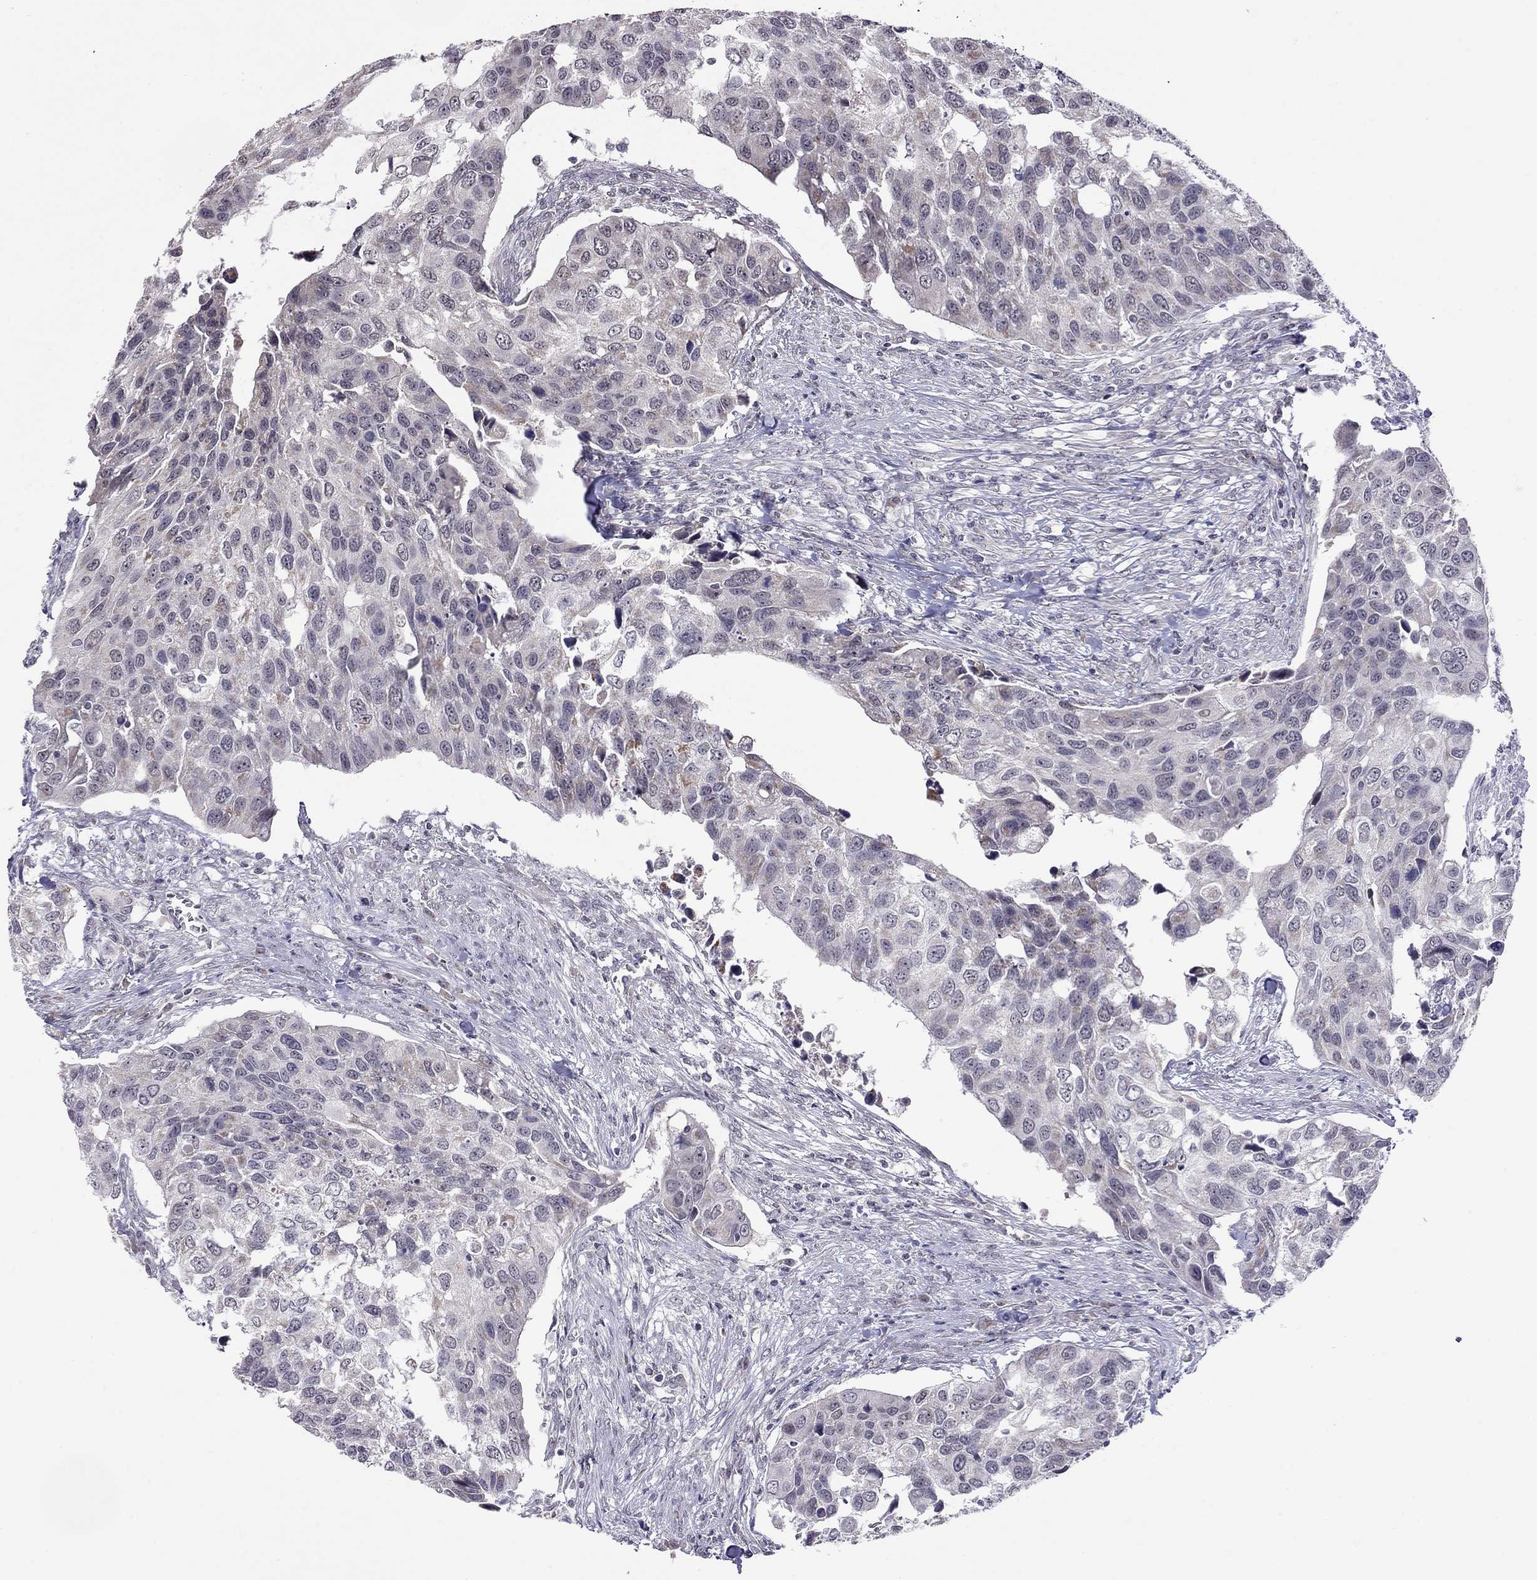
{"staining": {"intensity": "weak", "quantity": "<25%", "location": "cytoplasmic/membranous"}, "tissue": "urothelial cancer", "cell_type": "Tumor cells", "image_type": "cancer", "snomed": [{"axis": "morphology", "description": "Urothelial carcinoma, High grade"}, {"axis": "topography", "description": "Urinary bladder"}], "caption": "A micrograph of human high-grade urothelial carcinoma is negative for staining in tumor cells. Brightfield microscopy of immunohistochemistry stained with DAB (3,3'-diaminobenzidine) (brown) and hematoxylin (blue), captured at high magnification.", "gene": "HES5", "patient": {"sex": "male", "age": 60}}